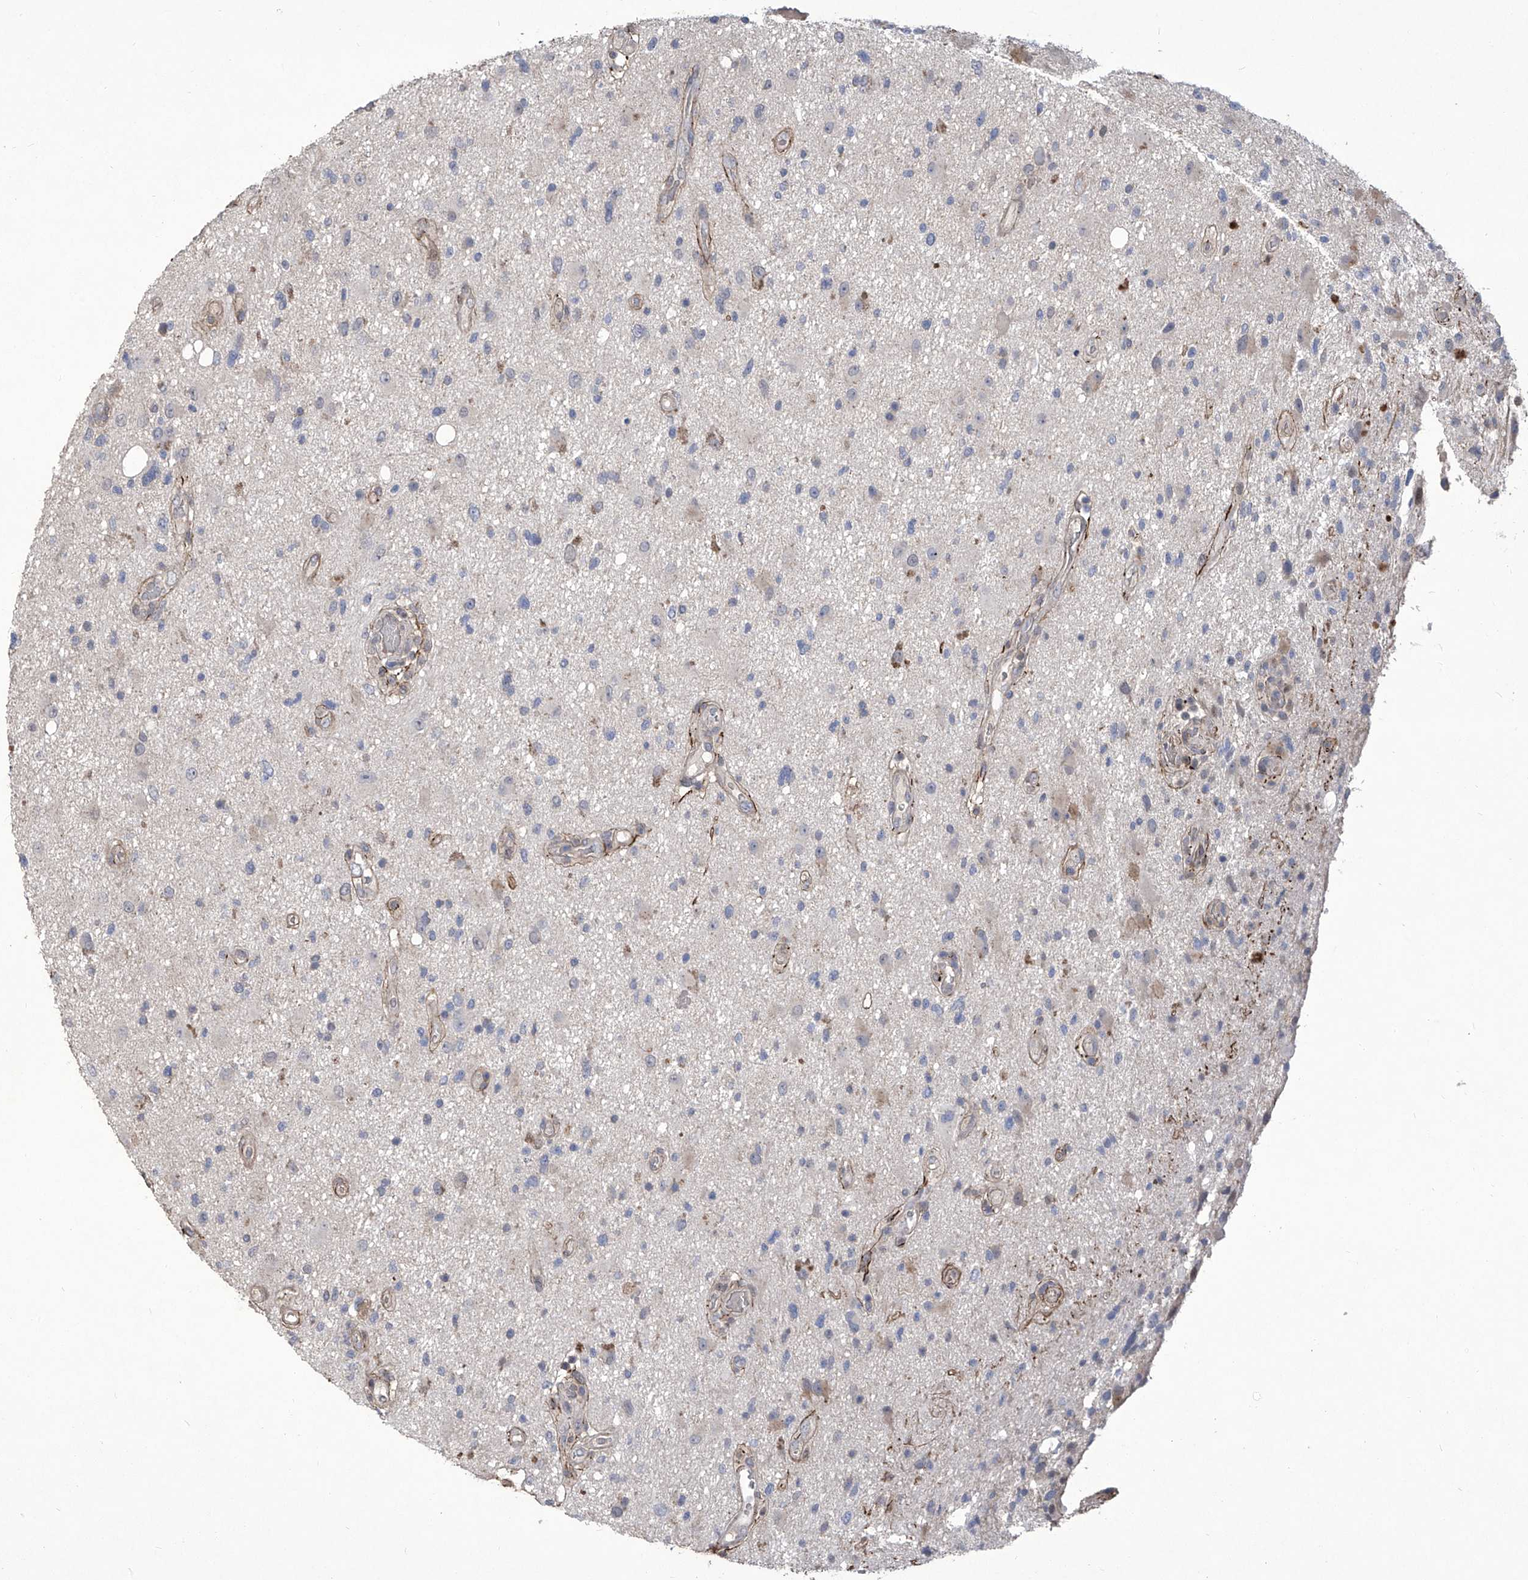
{"staining": {"intensity": "negative", "quantity": "none", "location": "none"}, "tissue": "glioma", "cell_type": "Tumor cells", "image_type": "cancer", "snomed": [{"axis": "morphology", "description": "Glioma, malignant, High grade"}, {"axis": "topography", "description": "Brain"}], "caption": "The micrograph displays no staining of tumor cells in glioma.", "gene": "TXNIP", "patient": {"sex": "male", "age": 33}}